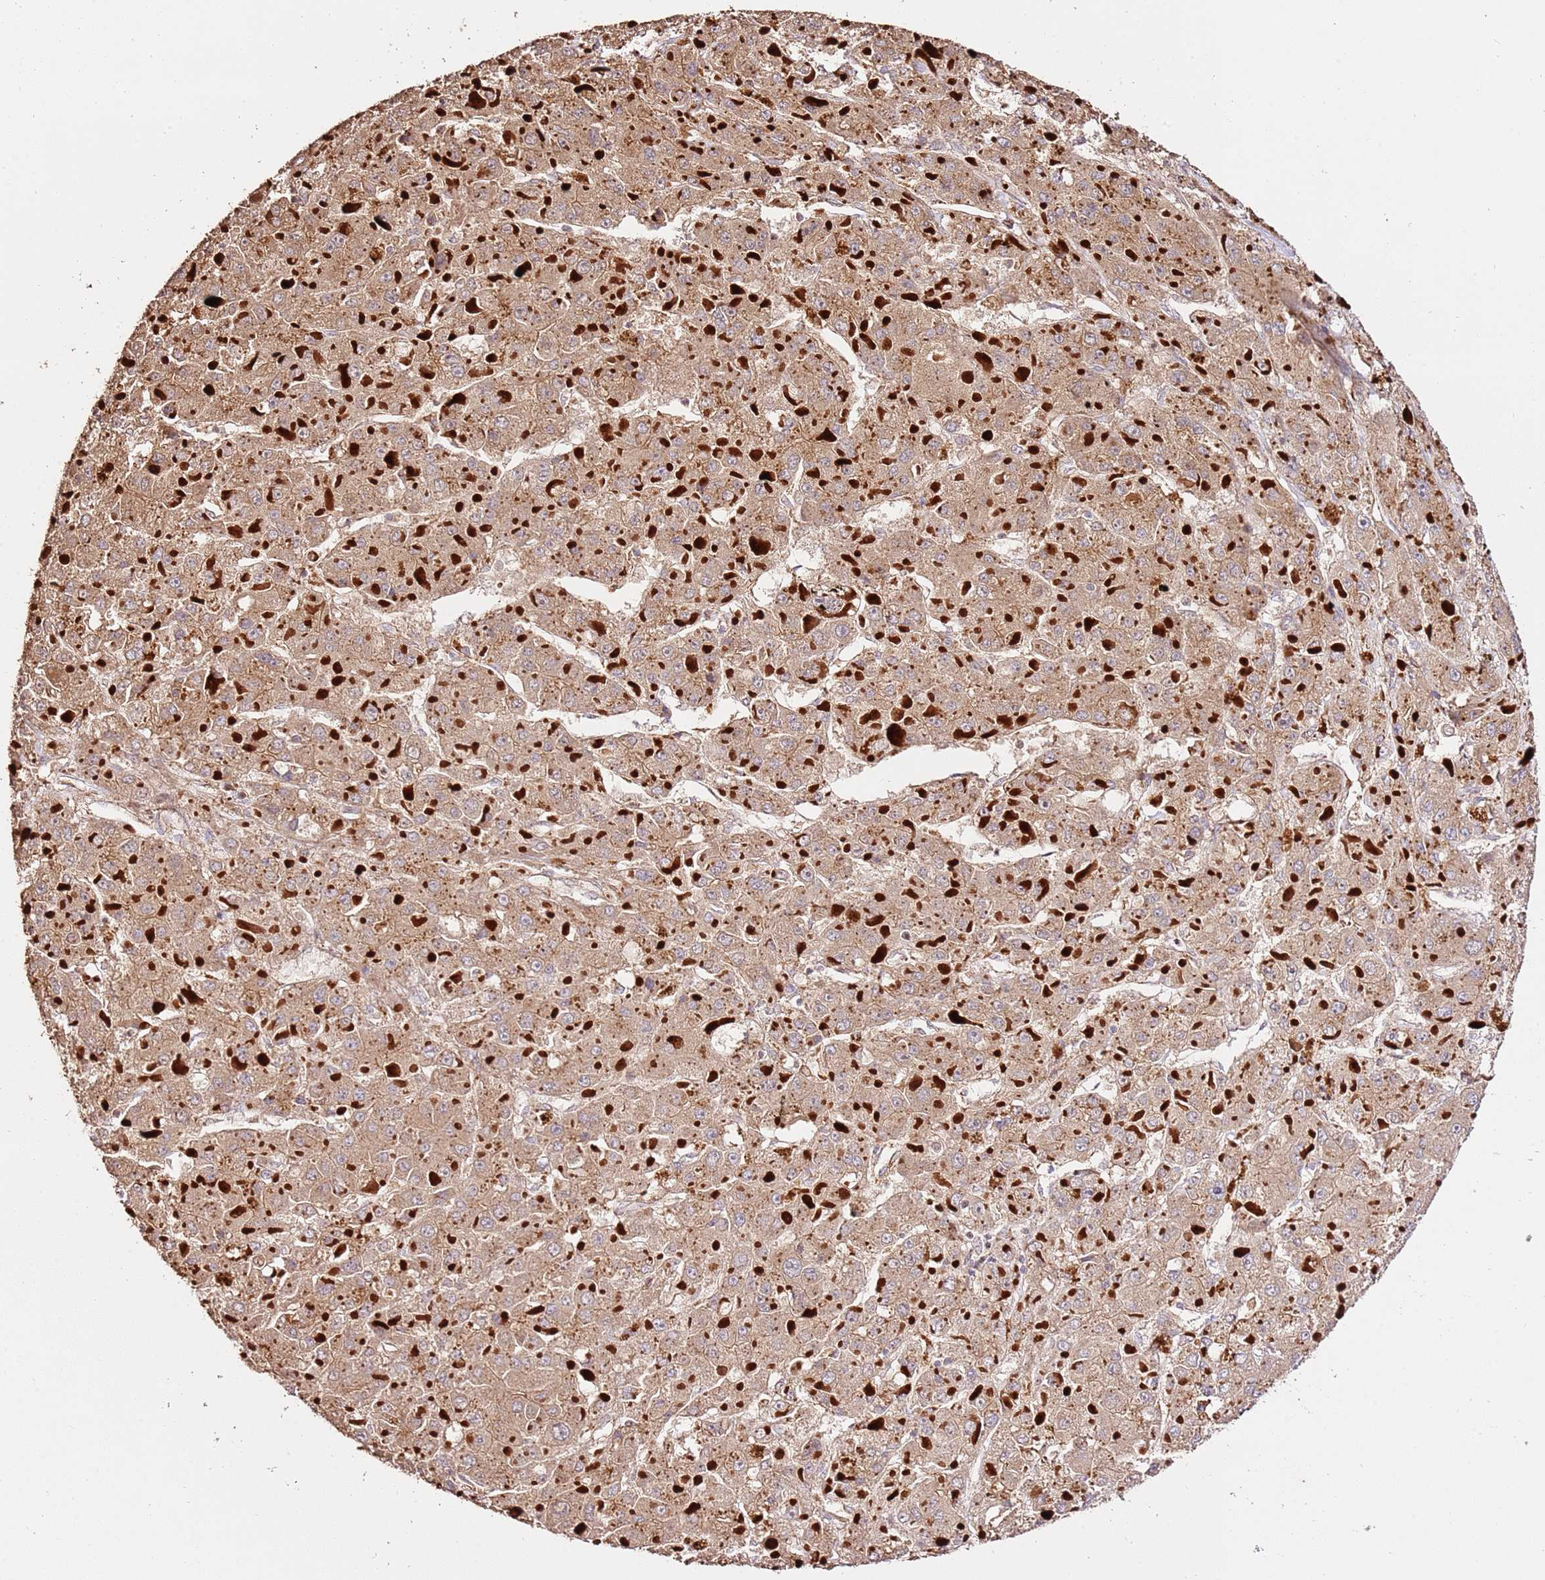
{"staining": {"intensity": "moderate", "quantity": ">75%", "location": "cytoplasmic/membranous"}, "tissue": "liver cancer", "cell_type": "Tumor cells", "image_type": "cancer", "snomed": [{"axis": "morphology", "description": "Carcinoma, Hepatocellular, NOS"}, {"axis": "topography", "description": "Liver"}], "caption": "Protein expression analysis of hepatocellular carcinoma (liver) displays moderate cytoplasmic/membranous staining in about >75% of tumor cells.", "gene": "CEP55", "patient": {"sex": "female", "age": 73}}